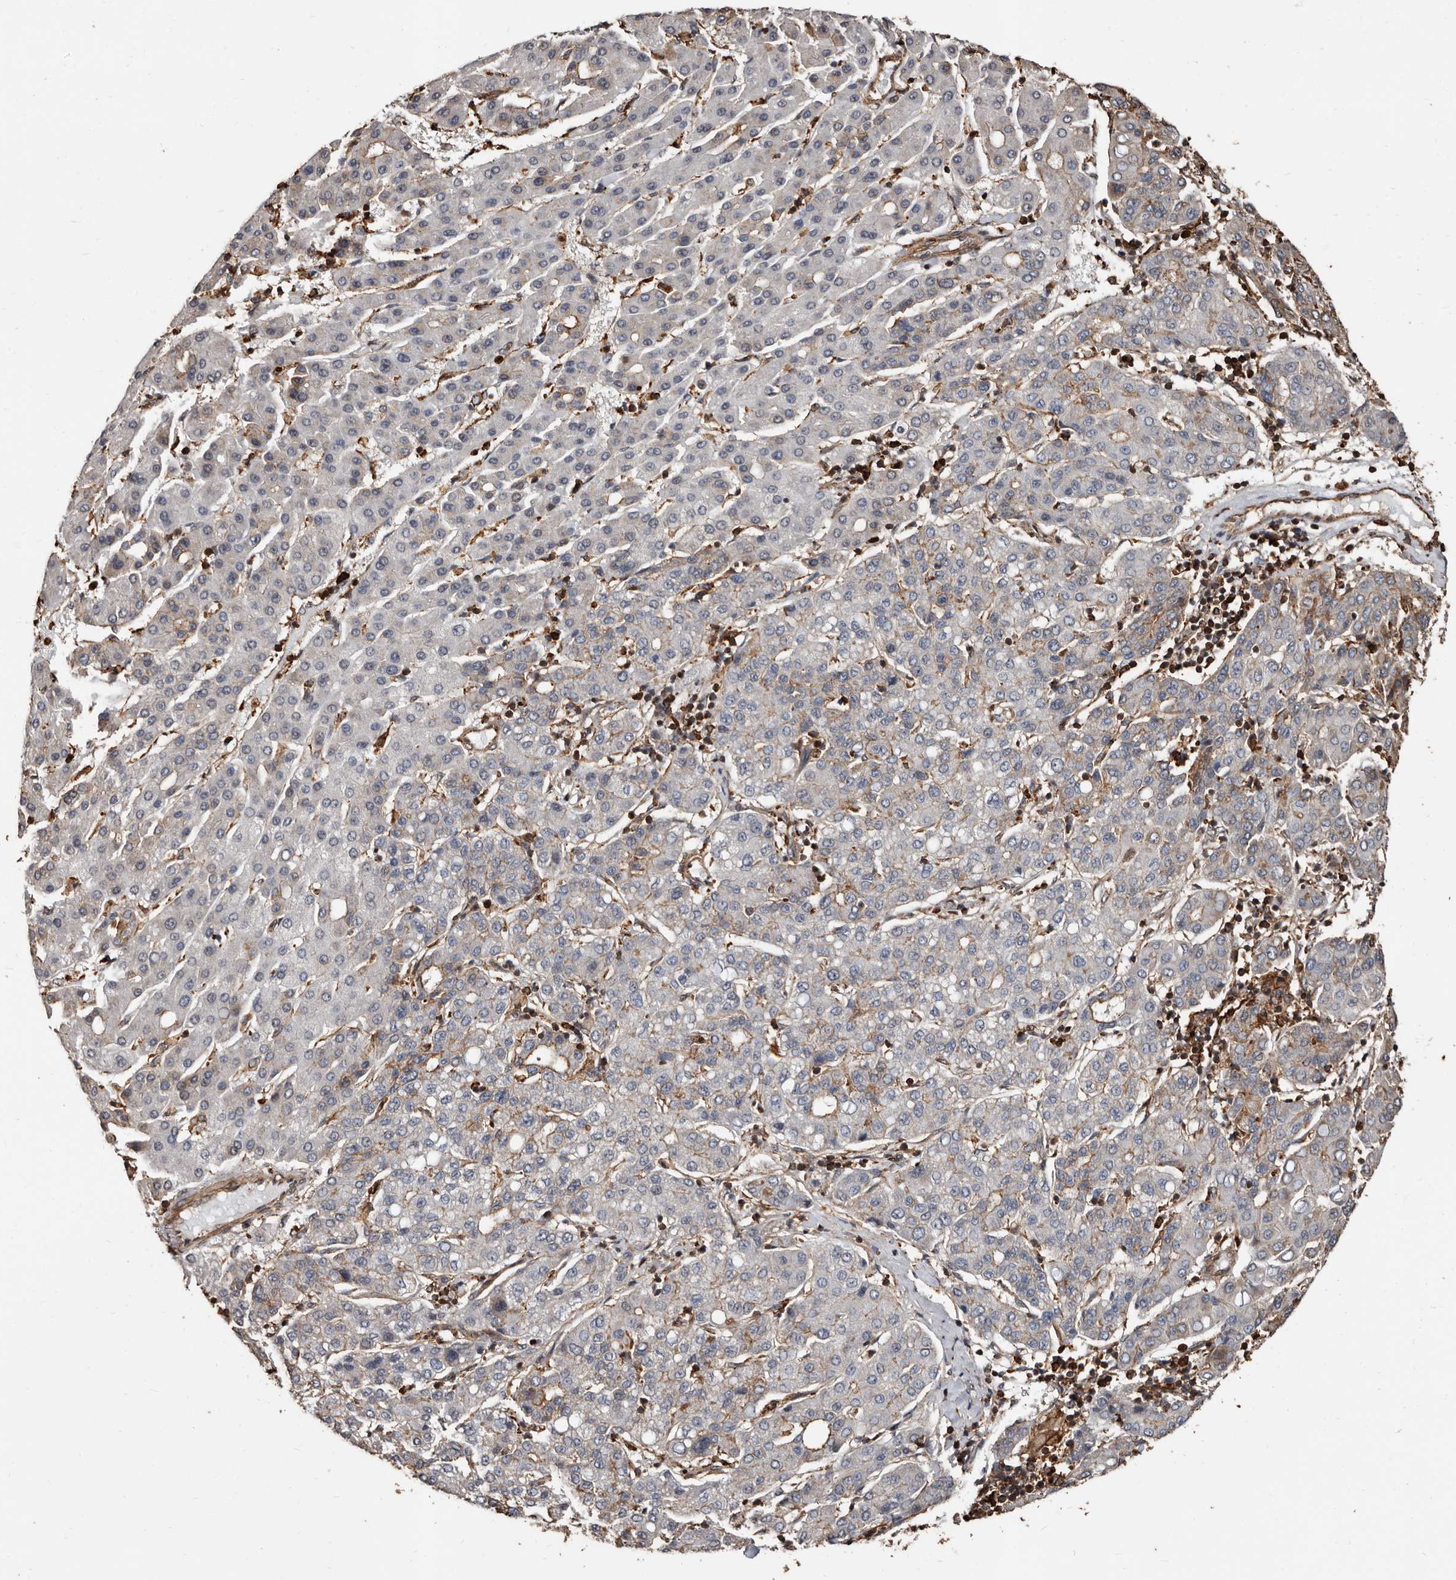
{"staining": {"intensity": "weak", "quantity": "<25%", "location": "cytoplasmic/membranous"}, "tissue": "liver cancer", "cell_type": "Tumor cells", "image_type": "cancer", "snomed": [{"axis": "morphology", "description": "Carcinoma, Hepatocellular, NOS"}, {"axis": "topography", "description": "Liver"}], "caption": "Immunohistochemical staining of hepatocellular carcinoma (liver) reveals no significant staining in tumor cells. (Stains: DAB immunohistochemistry (IHC) with hematoxylin counter stain, Microscopy: brightfield microscopy at high magnification).", "gene": "GSK3A", "patient": {"sex": "male", "age": 65}}